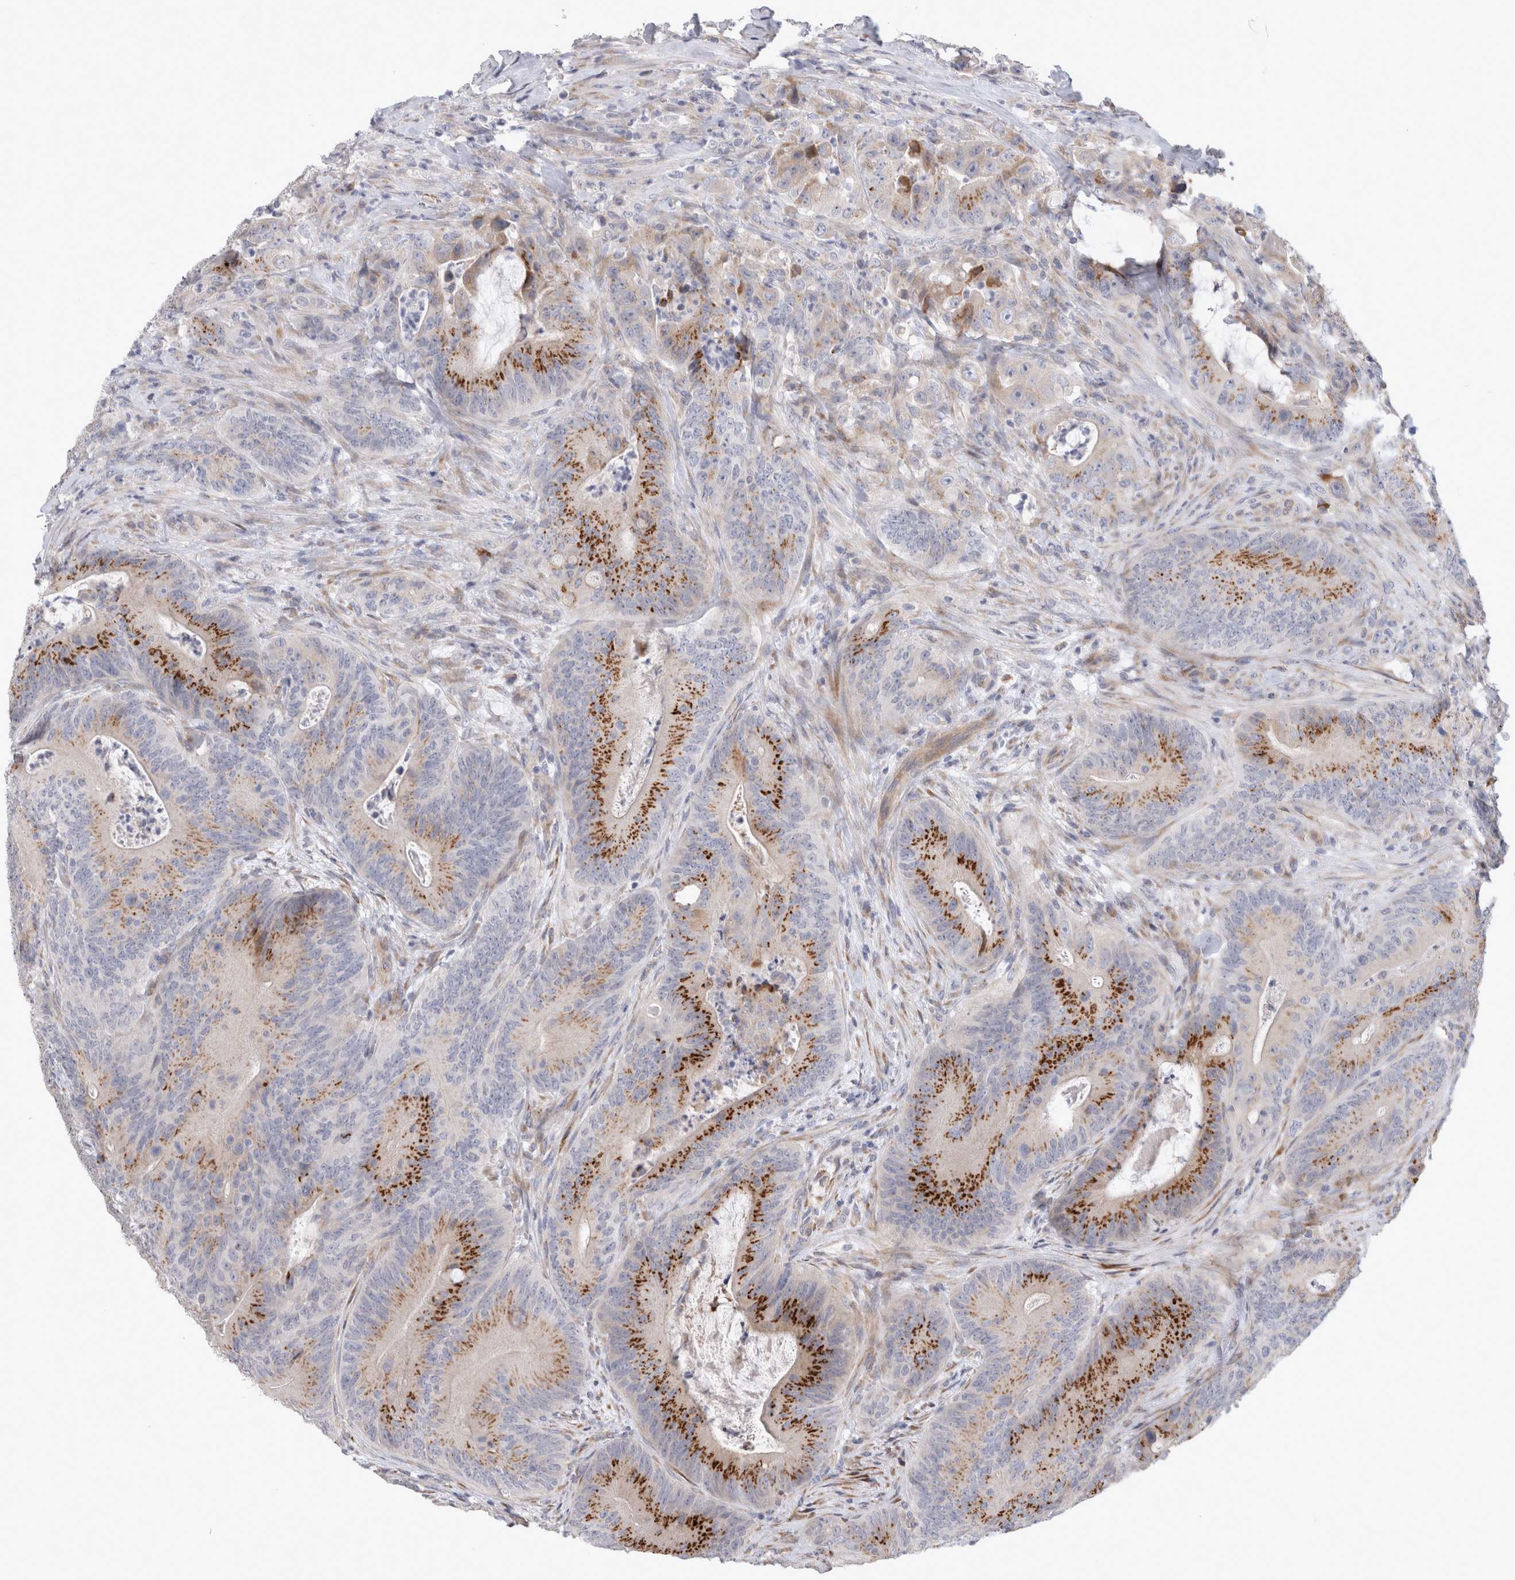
{"staining": {"intensity": "strong", "quantity": "25%-75%", "location": "cytoplasmic/membranous"}, "tissue": "colorectal cancer", "cell_type": "Tumor cells", "image_type": "cancer", "snomed": [{"axis": "morphology", "description": "Normal tissue, NOS"}, {"axis": "topography", "description": "Colon"}], "caption": "Colorectal cancer stained for a protein exhibits strong cytoplasmic/membranous positivity in tumor cells. The staining was performed using DAB to visualize the protein expression in brown, while the nuclei were stained in blue with hematoxylin (Magnification: 20x).", "gene": "TRMT9B", "patient": {"sex": "female", "age": 82}}